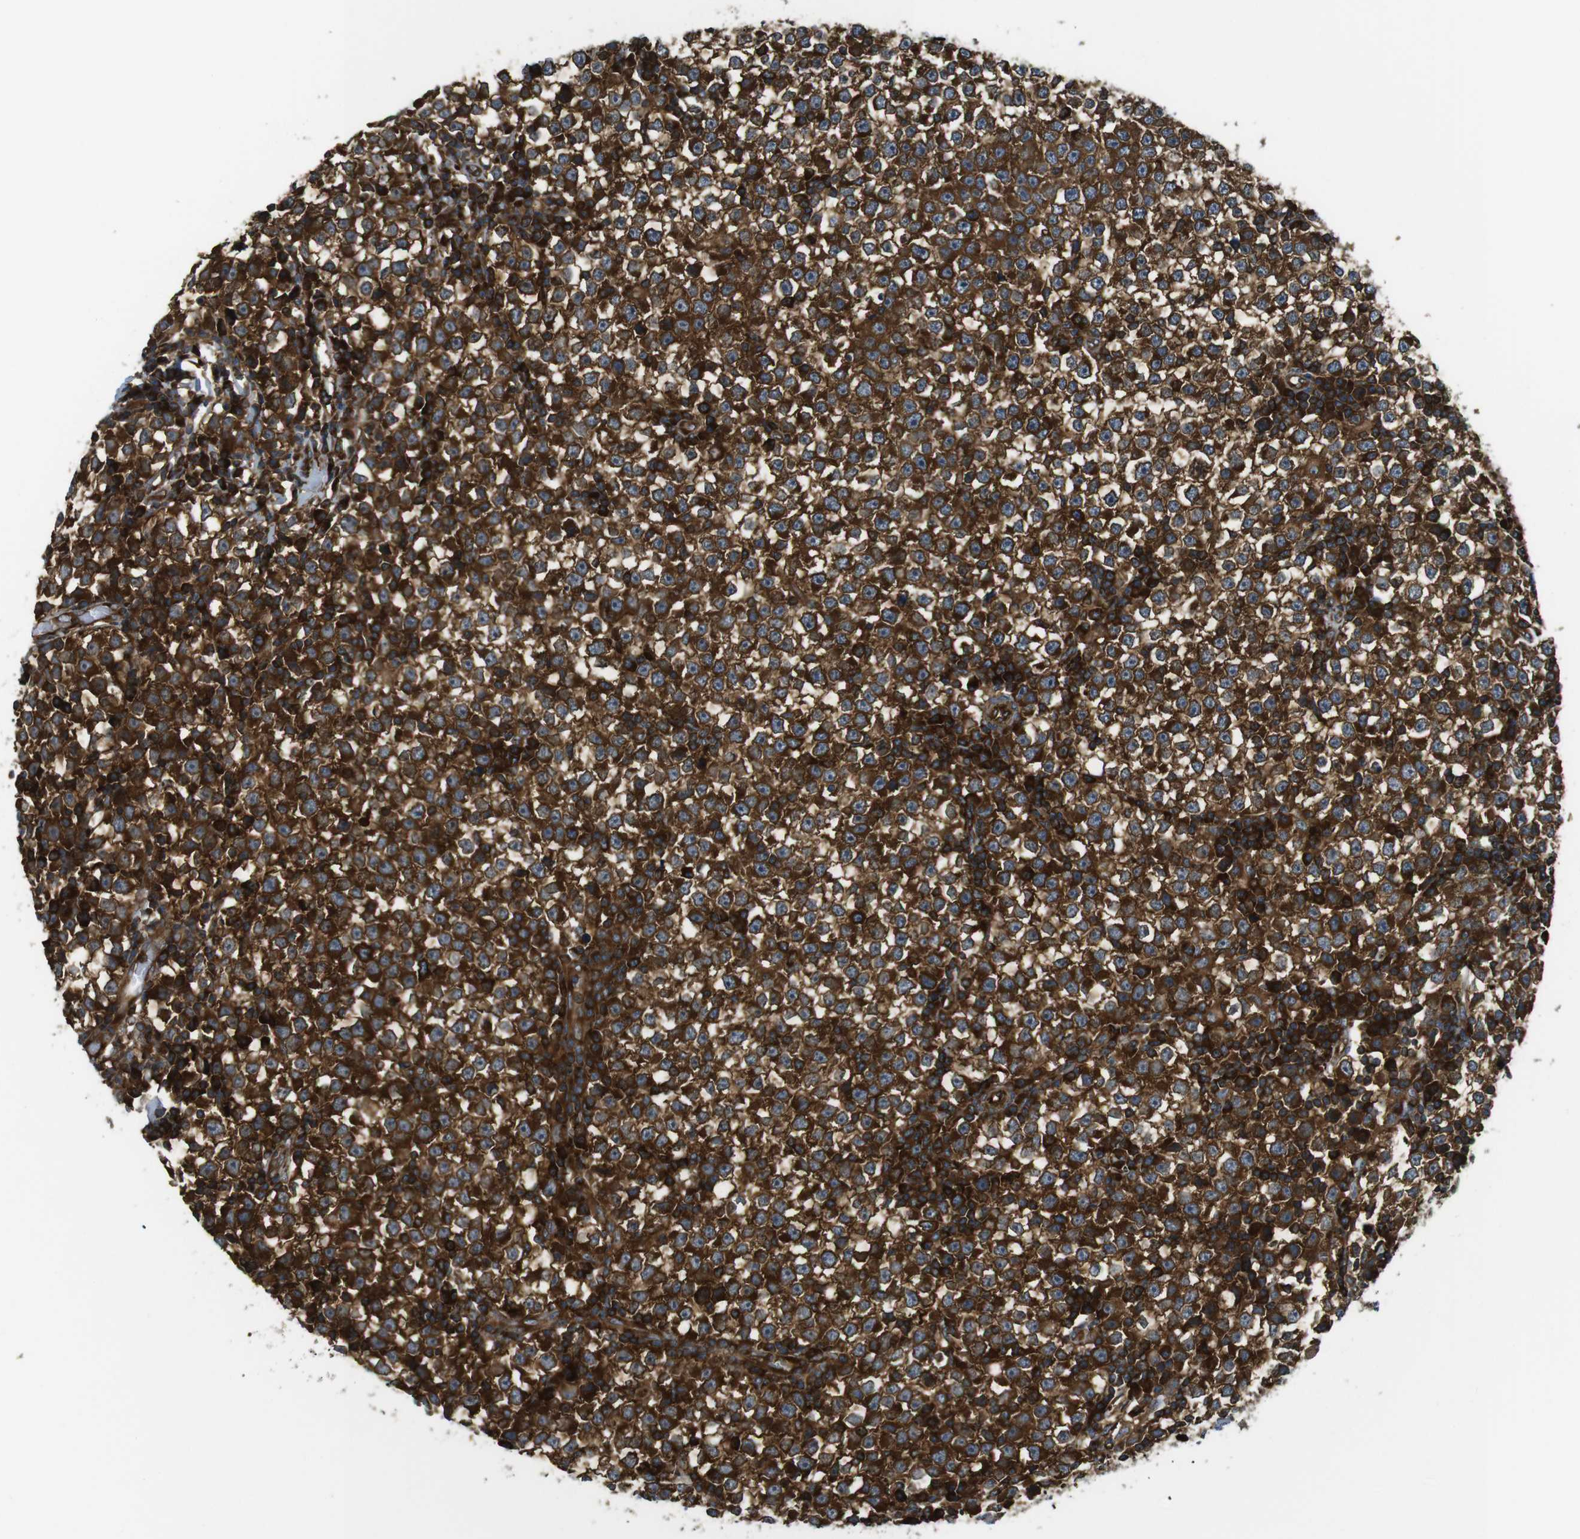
{"staining": {"intensity": "strong", "quantity": ">75%", "location": "cytoplasmic/membranous"}, "tissue": "testis cancer", "cell_type": "Tumor cells", "image_type": "cancer", "snomed": [{"axis": "morphology", "description": "Seminoma, NOS"}, {"axis": "topography", "description": "Testis"}], "caption": "Strong cytoplasmic/membranous expression is present in approximately >75% of tumor cells in testis cancer (seminoma).", "gene": "TSC1", "patient": {"sex": "male", "age": 65}}